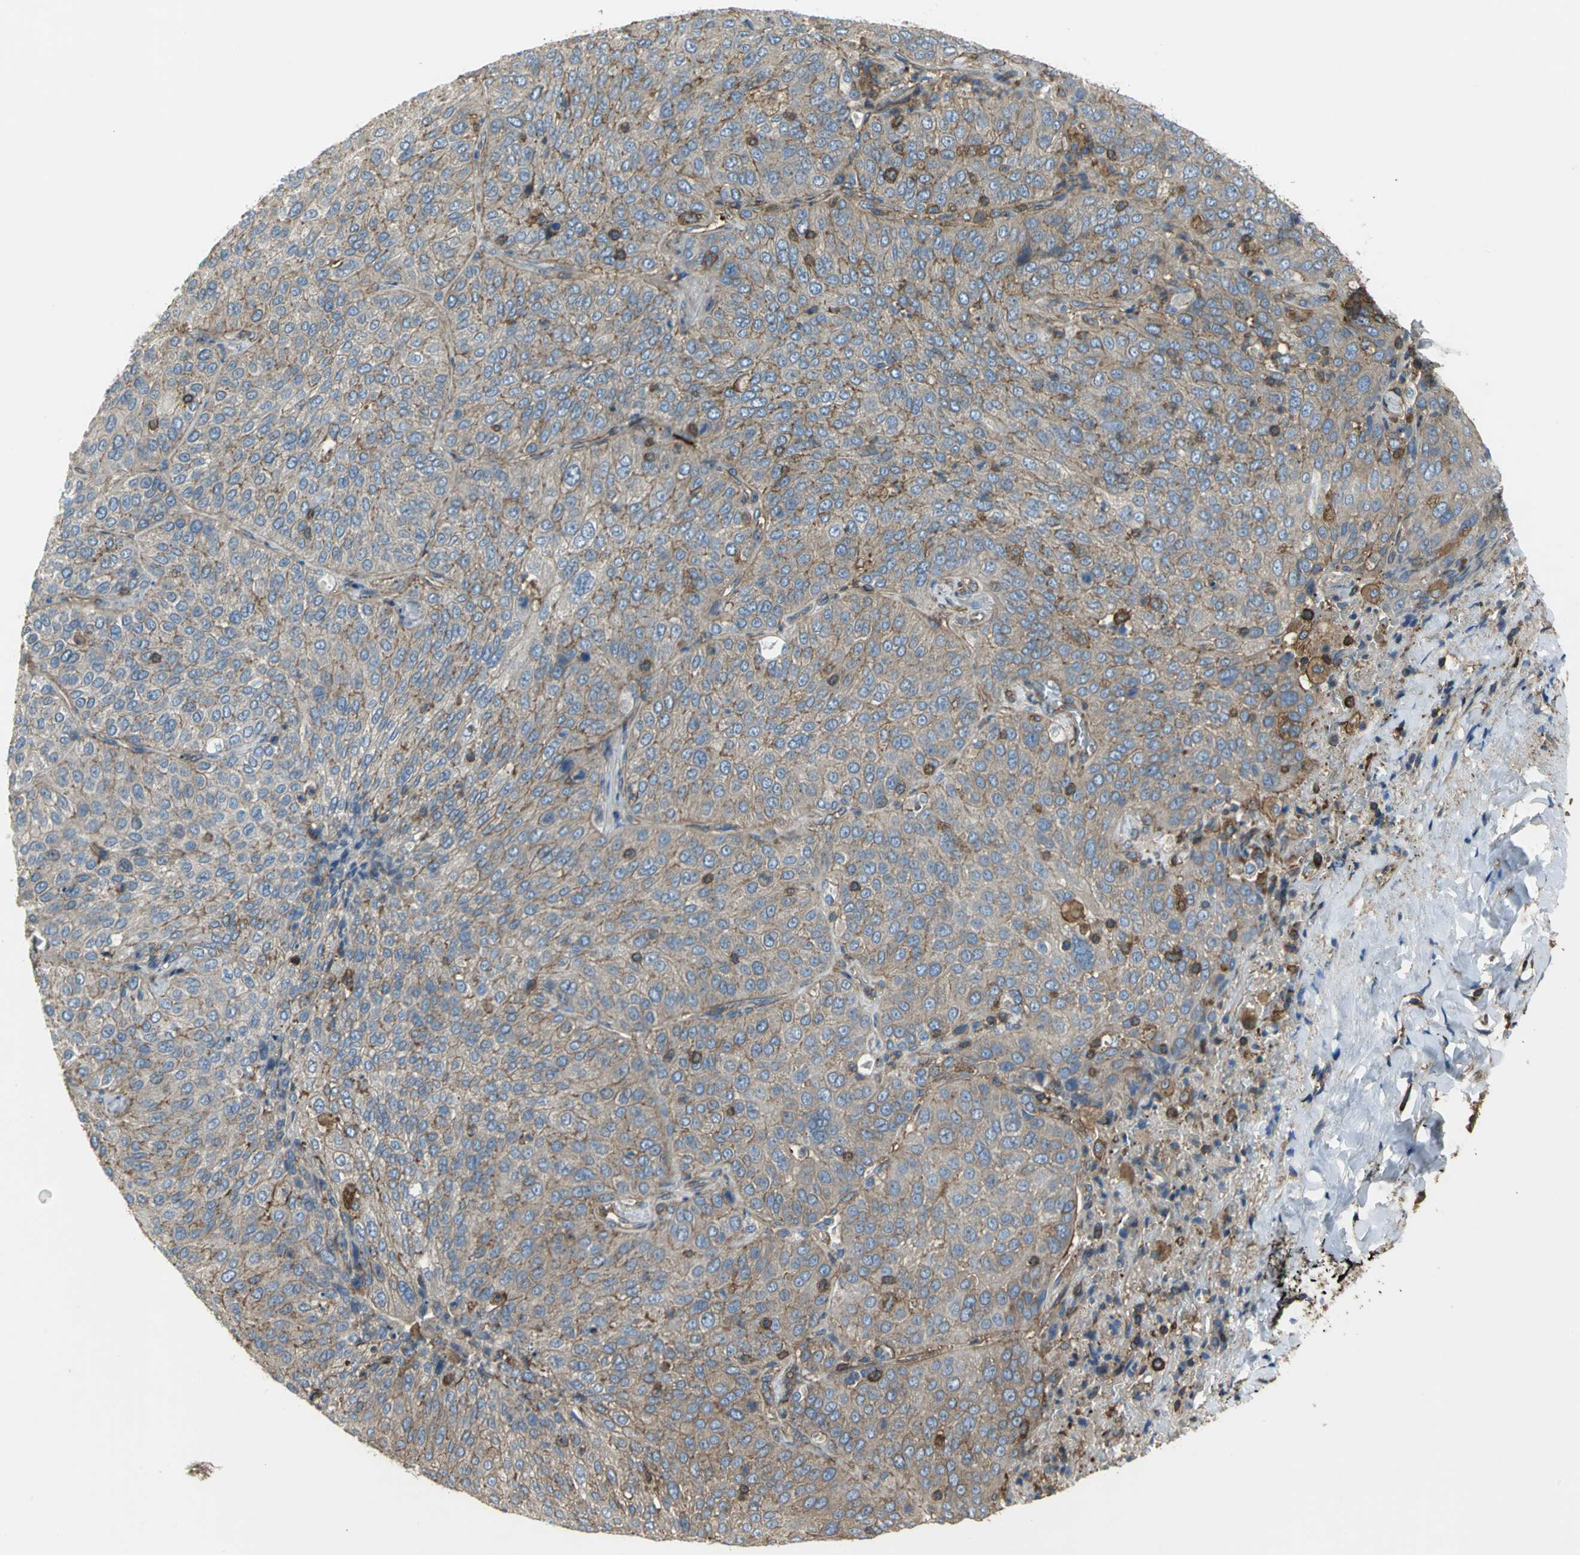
{"staining": {"intensity": "weak", "quantity": ">75%", "location": "cytoplasmic/membranous"}, "tissue": "lung cancer", "cell_type": "Tumor cells", "image_type": "cancer", "snomed": [{"axis": "morphology", "description": "Squamous cell carcinoma, NOS"}, {"axis": "topography", "description": "Lung"}], "caption": "Lung squamous cell carcinoma stained with a protein marker displays weak staining in tumor cells.", "gene": "TLN1", "patient": {"sex": "male", "age": 54}}